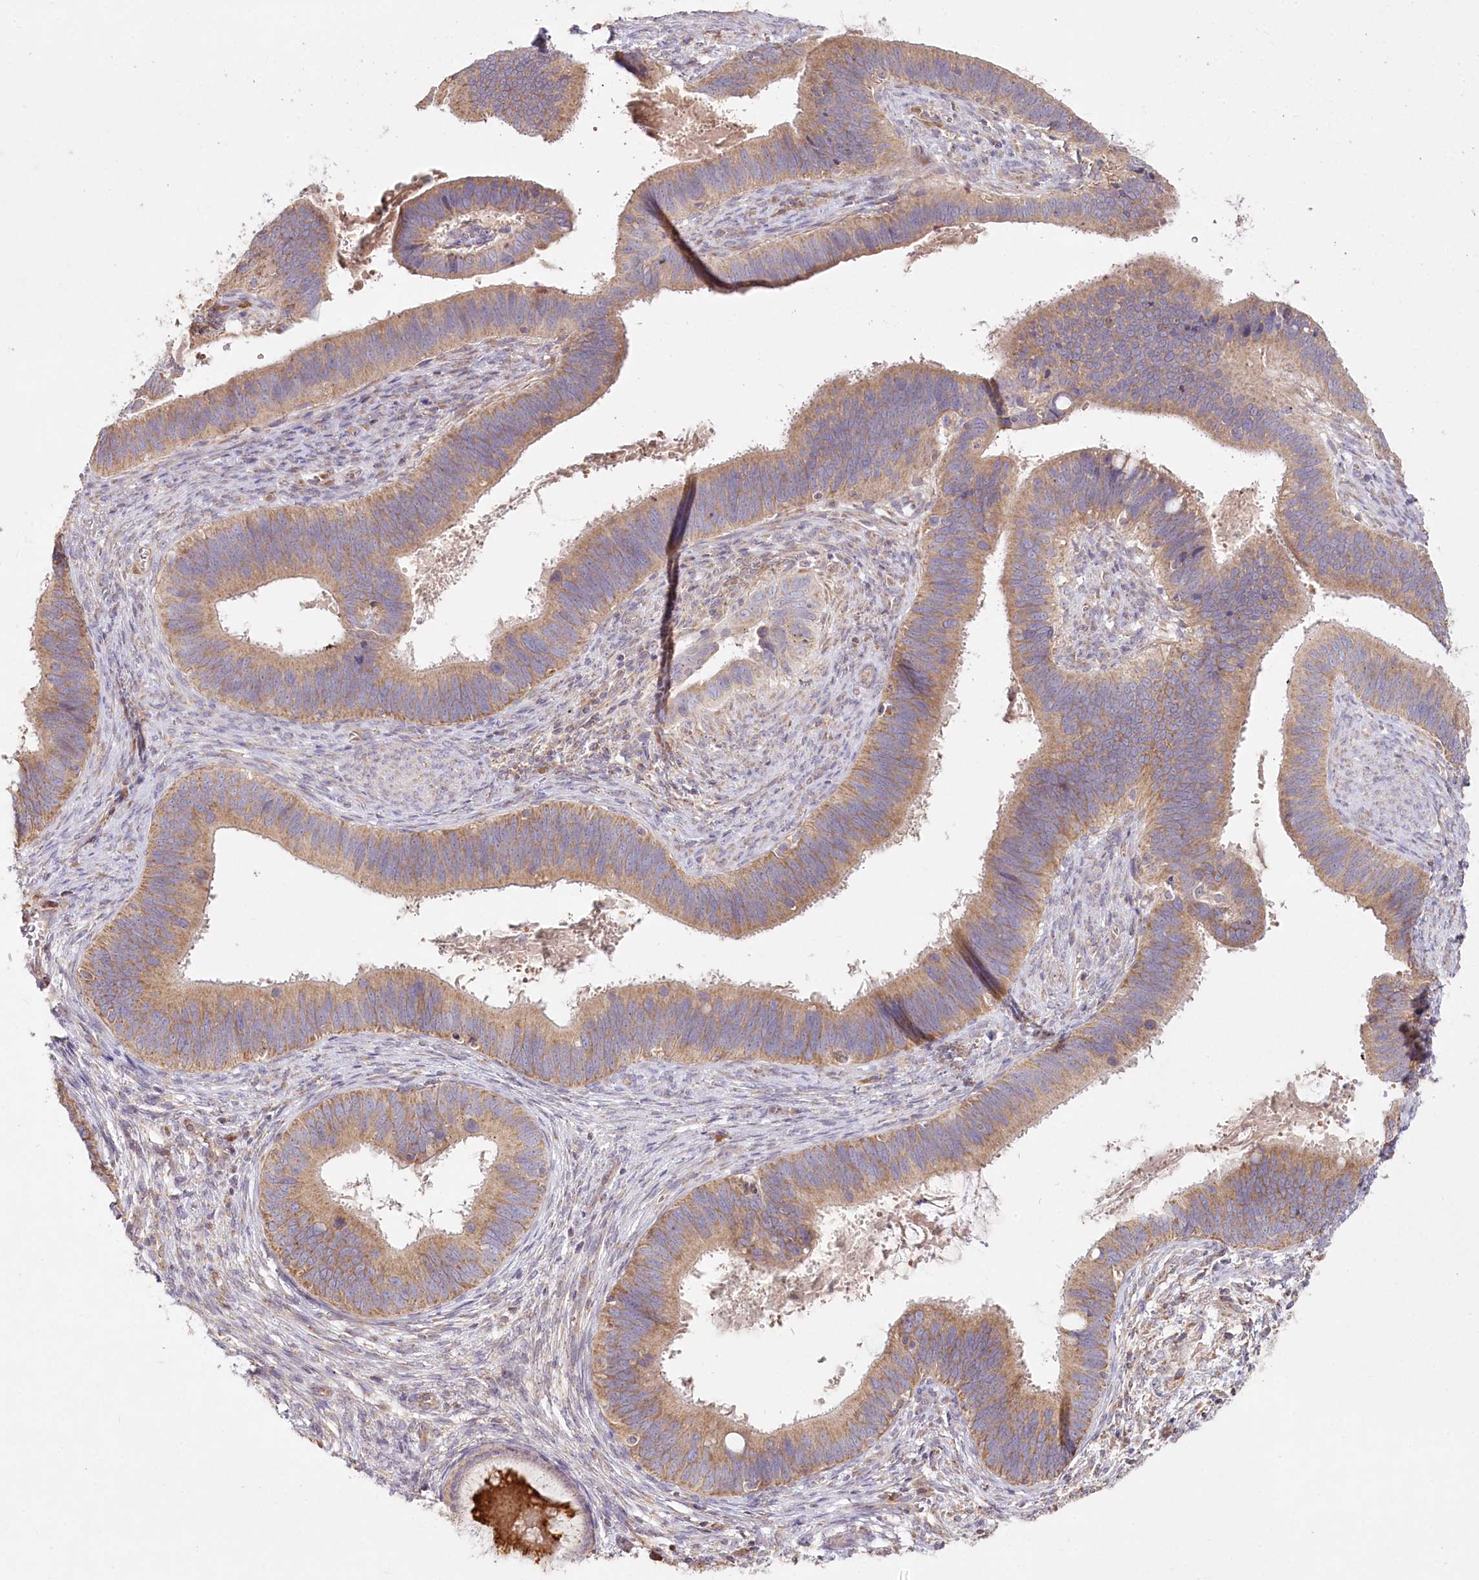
{"staining": {"intensity": "moderate", "quantity": ">75%", "location": "cytoplasmic/membranous"}, "tissue": "cervical cancer", "cell_type": "Tumor cells", "image_type": "cancer", "snomed": [{"axis": "morphology", "description": "Adenocarcinoma, NOS"}, {"axis": "topography", "description": "Cervix"}], "caption": "Adenocarcinoma (cervical) stained with immunohistochemistry (IHC) demonstrates moderate cytoplasmic/membranous staining in about >75% of tumor cells. (DAB IHC, brown staining for protein, blue staining for nuclei).", "gene": "ACOX2", "patient": {"sex": "female", "age": 42}}